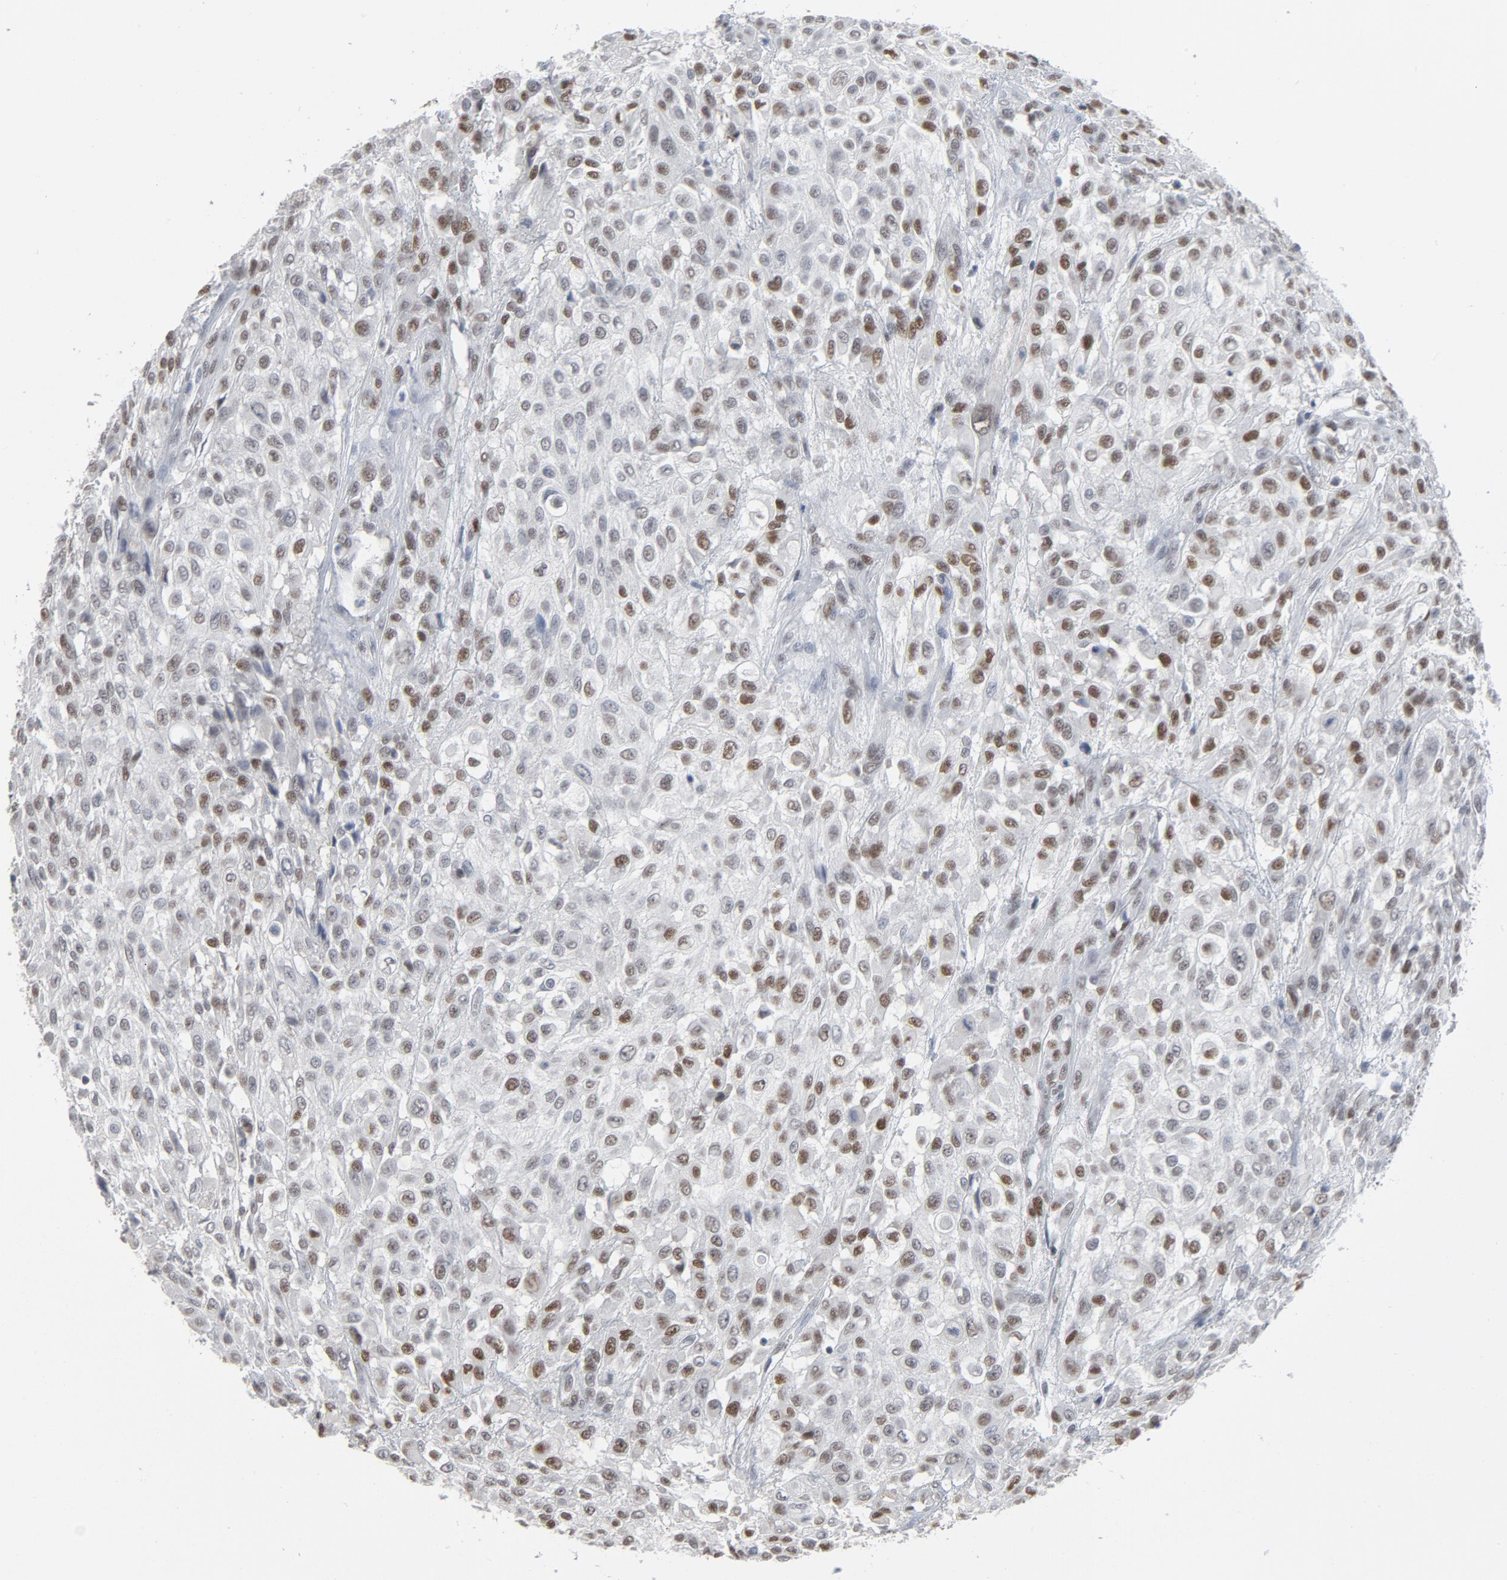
{"staining": {"intensity": "moderate", "quantity": "25%-75%", "location": "nuclear"}, "tissue": "urothelial cancer", "cell_type": "Tumor cells", "image_type": "cancer", "snomed": [{"axis": "morphology", "description": "Urothelial carcinoma, High grade"}, {"axis": "topography", "description": "Urinary bladder"}], "caption": "Immunohistochemical staining of human urothelial cancer reveals moderate nuclear protein expression in about 25%-75% of tumor cells.", "gene": "ATF7", "patient": {"sex": "male", "age": 57}}